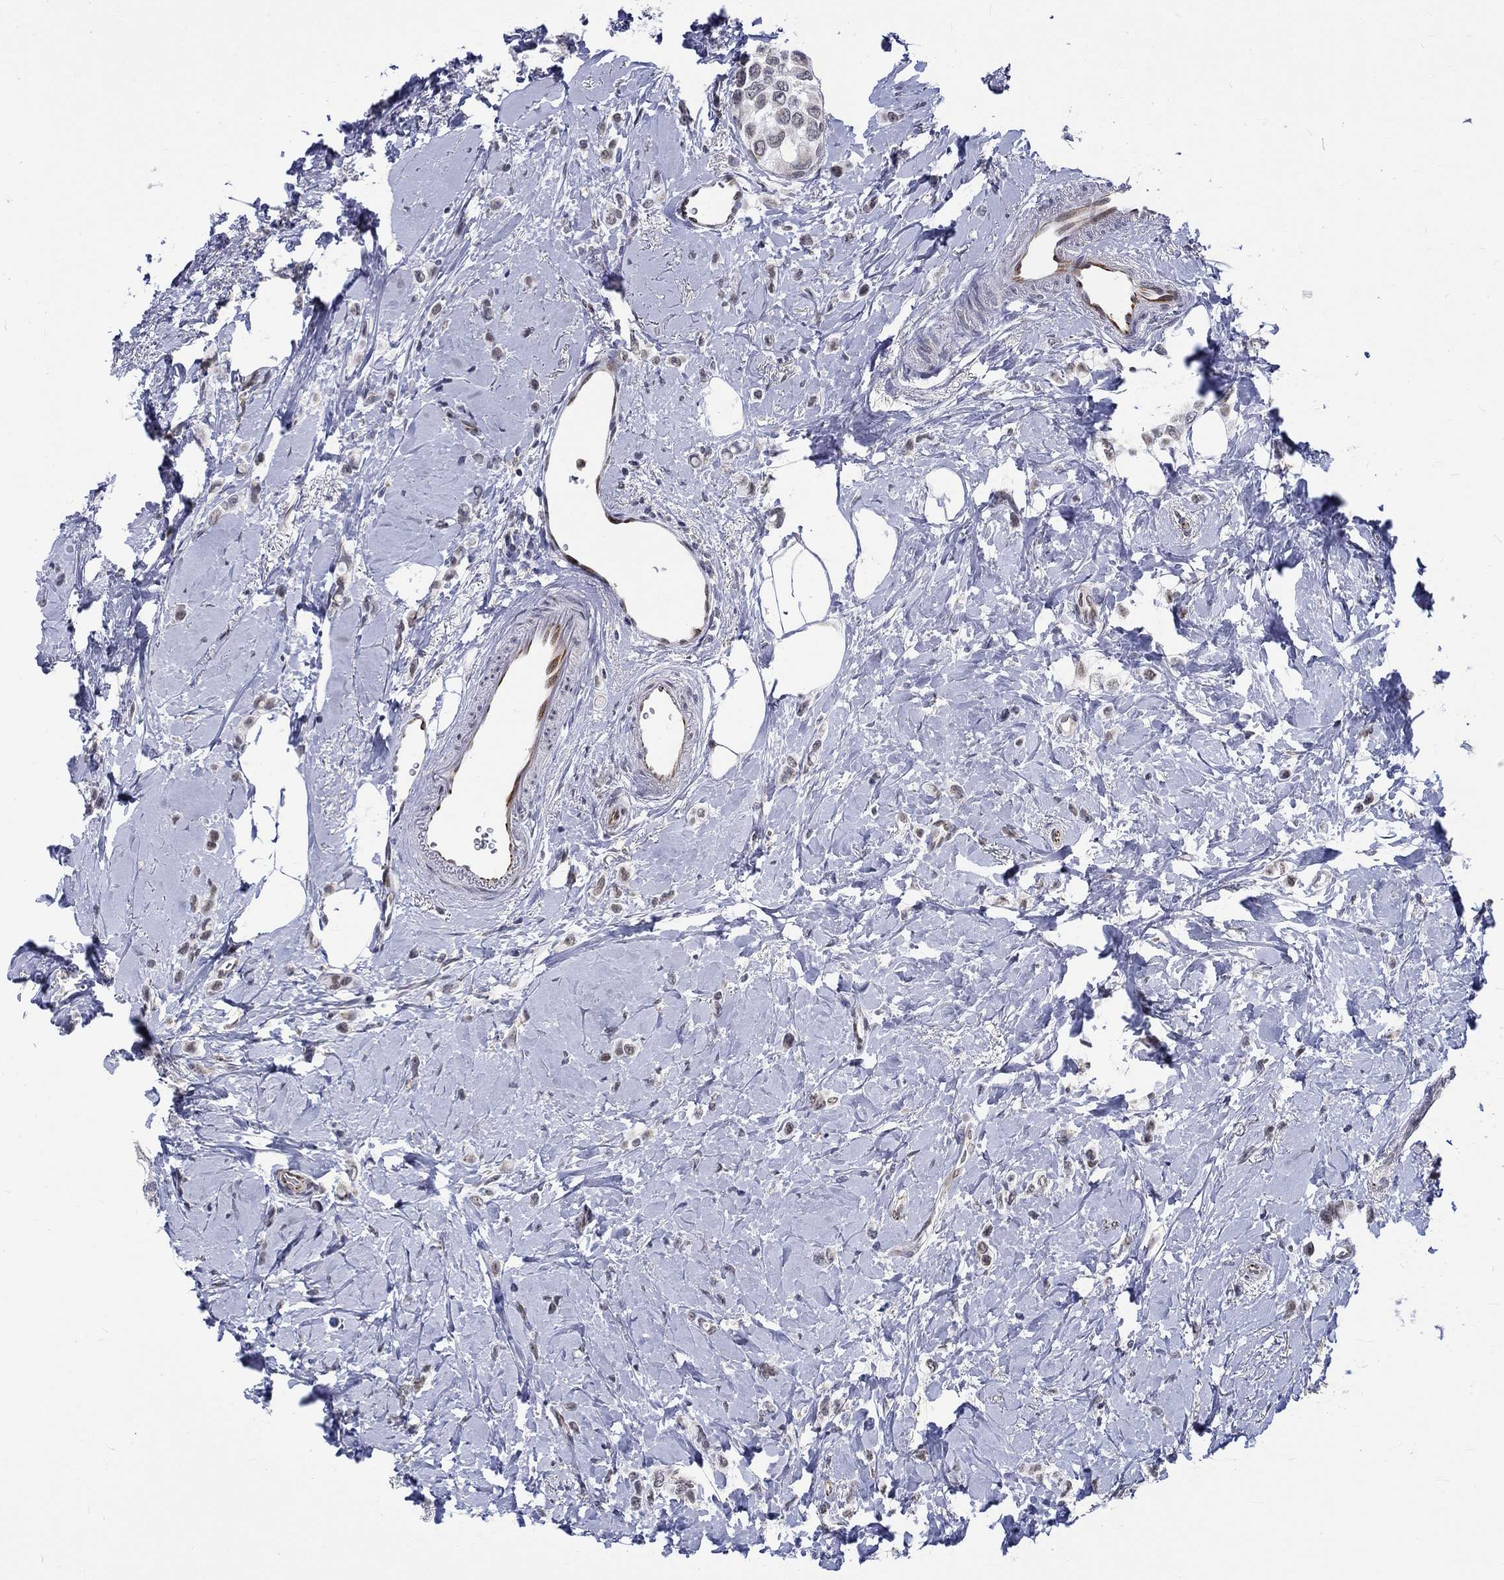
{"staining": {"intensity": "weak", "quantity": "<25%", "location": "nuclear"}, "tissue": "breast cancer", "cell_type": "Tumor cells", "image_type": "cancer", "snomed": [{"axis": "morphology", "description": "Lobular carcinoma"}, {"axis": "topography", "description": "Breast"}], "caption": "An IHC histopathology image of lobular carcinoma (breast) is shown. There is no staining in tumor cells of lobular carcinoma (breast).", "gene": "ST6GALNAC1", "patient": {"sex": "female", "age": 66}}